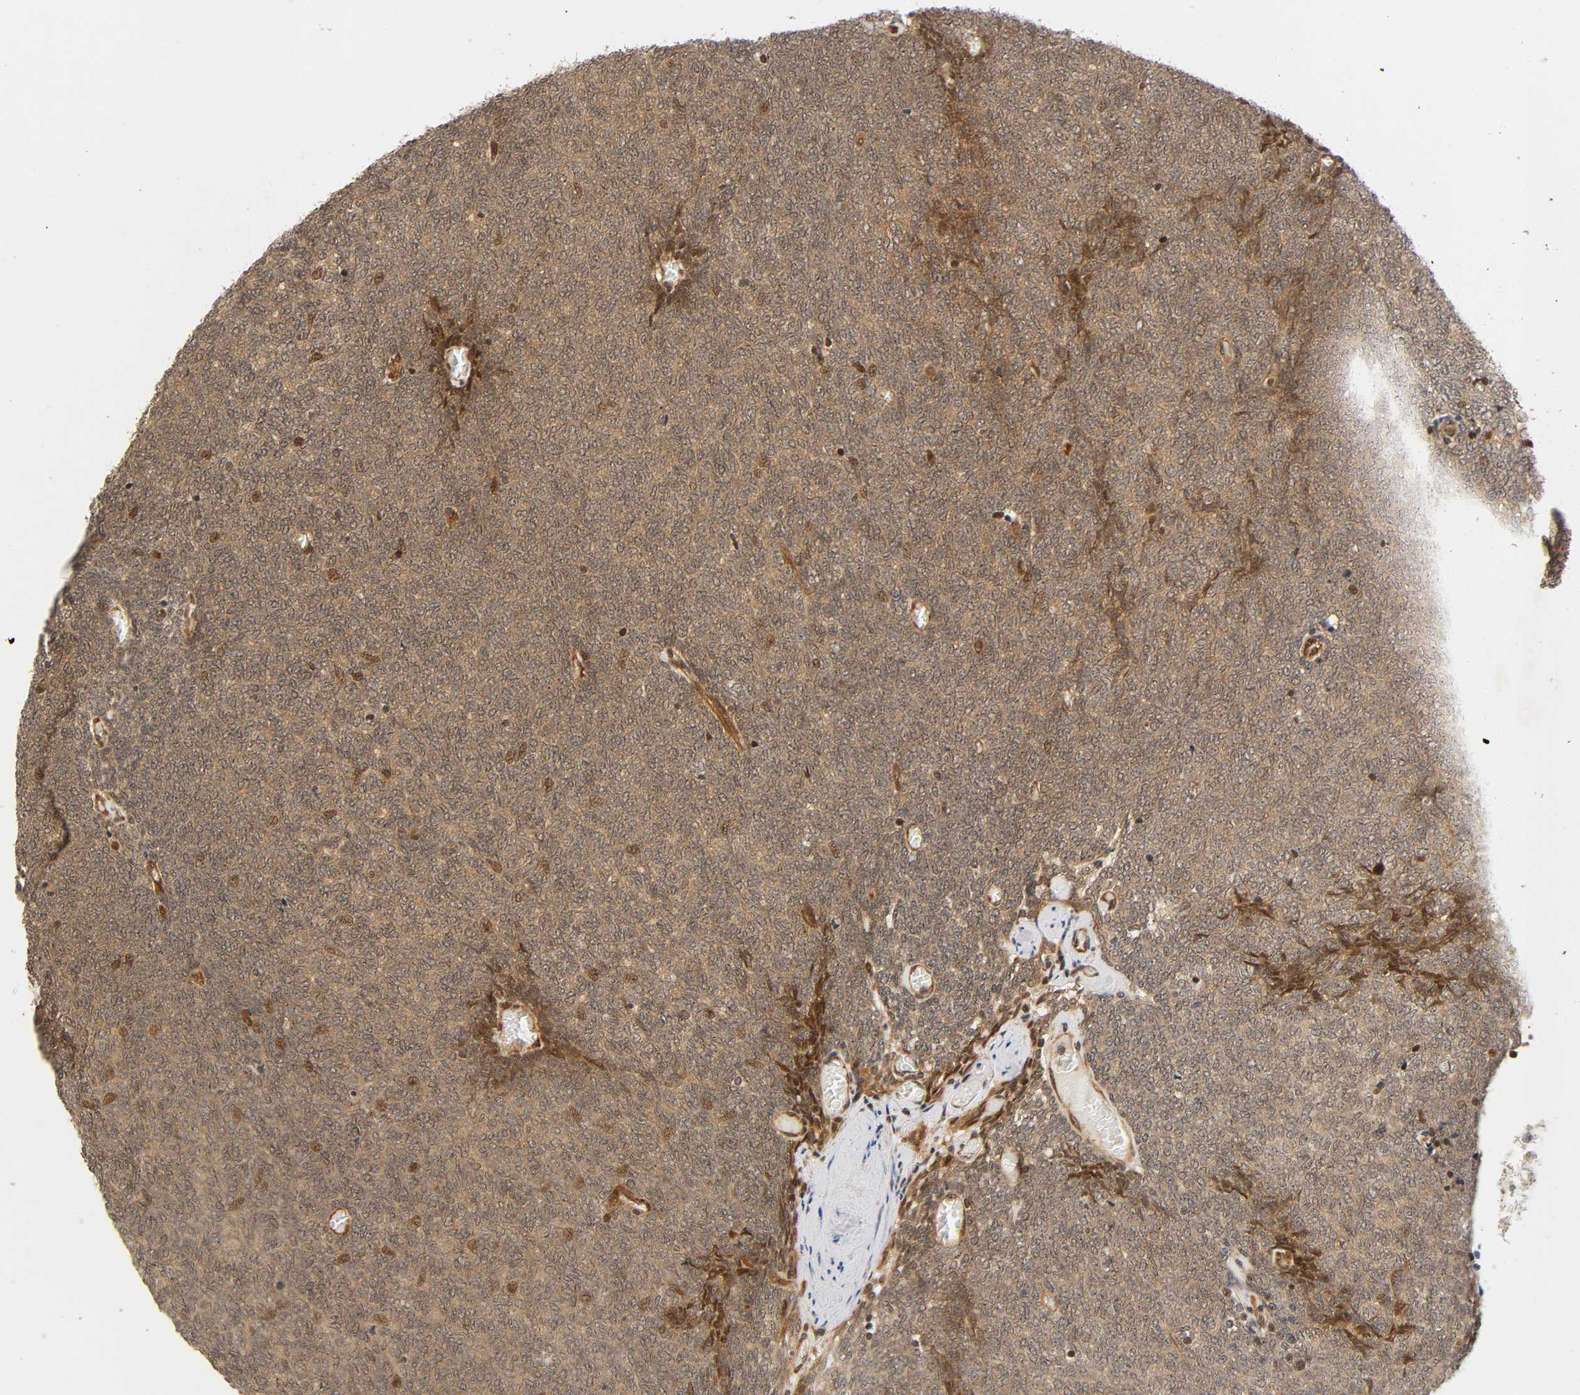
{"staining": {"intensity": "weak", "quantity": ">75%", "location": "cytoplasmic/membranous"}, "tissue": "renal cancer", "cell_type": "Tumor cells", "image_type": "cancer", "snomed": [{"axis": "morphology", "description": "Neoplasm, malignant, NOS"}, {"axis": "topography", "description": "Kidney"}], "caption": "A high-resolution photomicrograph shows immunohistochemistry (IHC) staining of neoplasm (malignant) (renal), which shows weak cytoplasmic/membranous positivity in approximately >75% of tumor cells. (Brightfield microscopy of DAB IHC at high magnification).", "gene": "IQCJ-SCHIP1", "patient": {"sex": "male", "age": 28}}